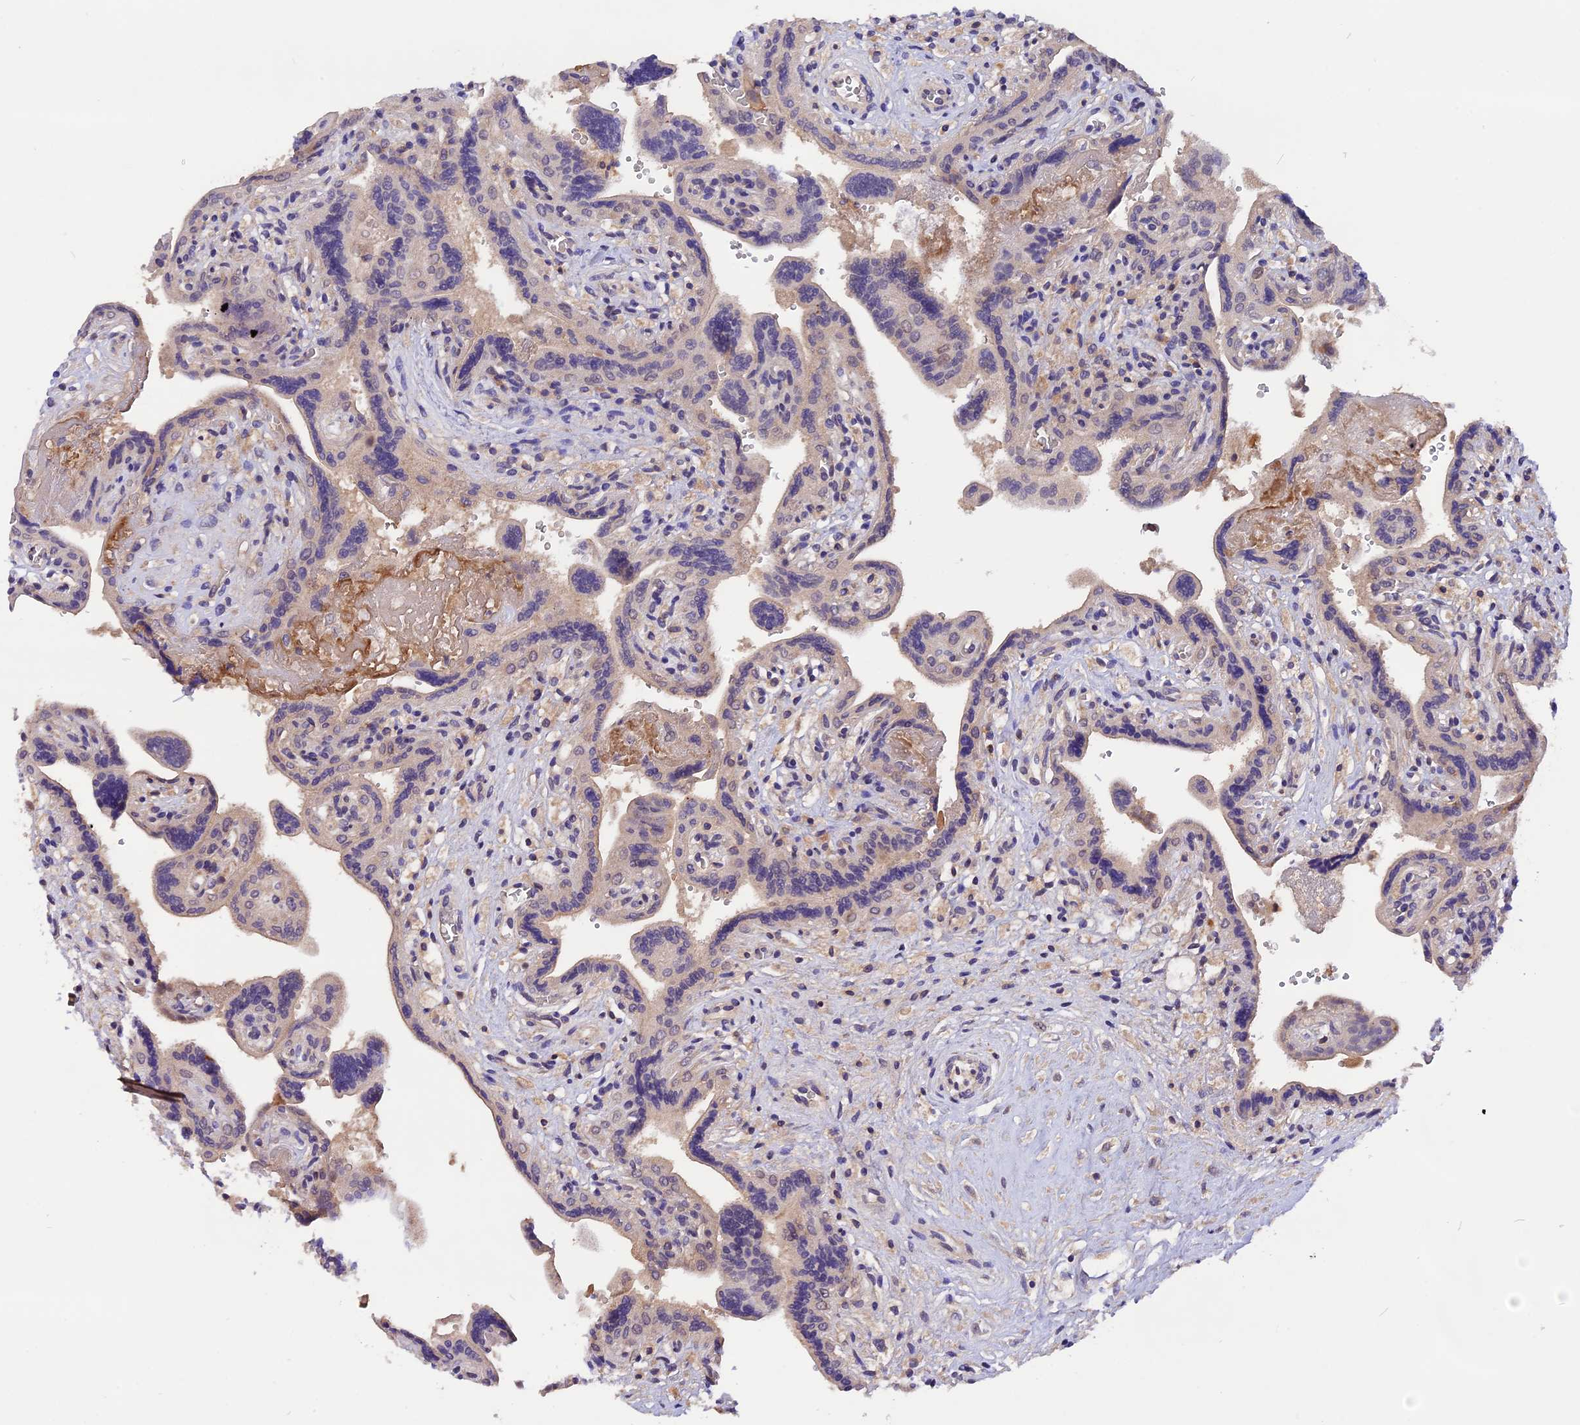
{"staining": {"intensity": "negative", "quantity": "none", "location": "none"}, "tissue": "placenta", "cell_type": "Trophoblastic cells", "image_type": "normal", "snomed": [{"axis": "morphology", "description": "Normal tissue, NOS"}, {"axis": "topography", "description": "Placenta"}], "caption": "This image is of unremarkable placenta stained with immunohistochemistry to label a protein in brown with the nuclei are counter-stained blue. There is no expression in trophoblastic cells.", "gene": "MARK4", "patient": {"sex": "female", "age": 37}}